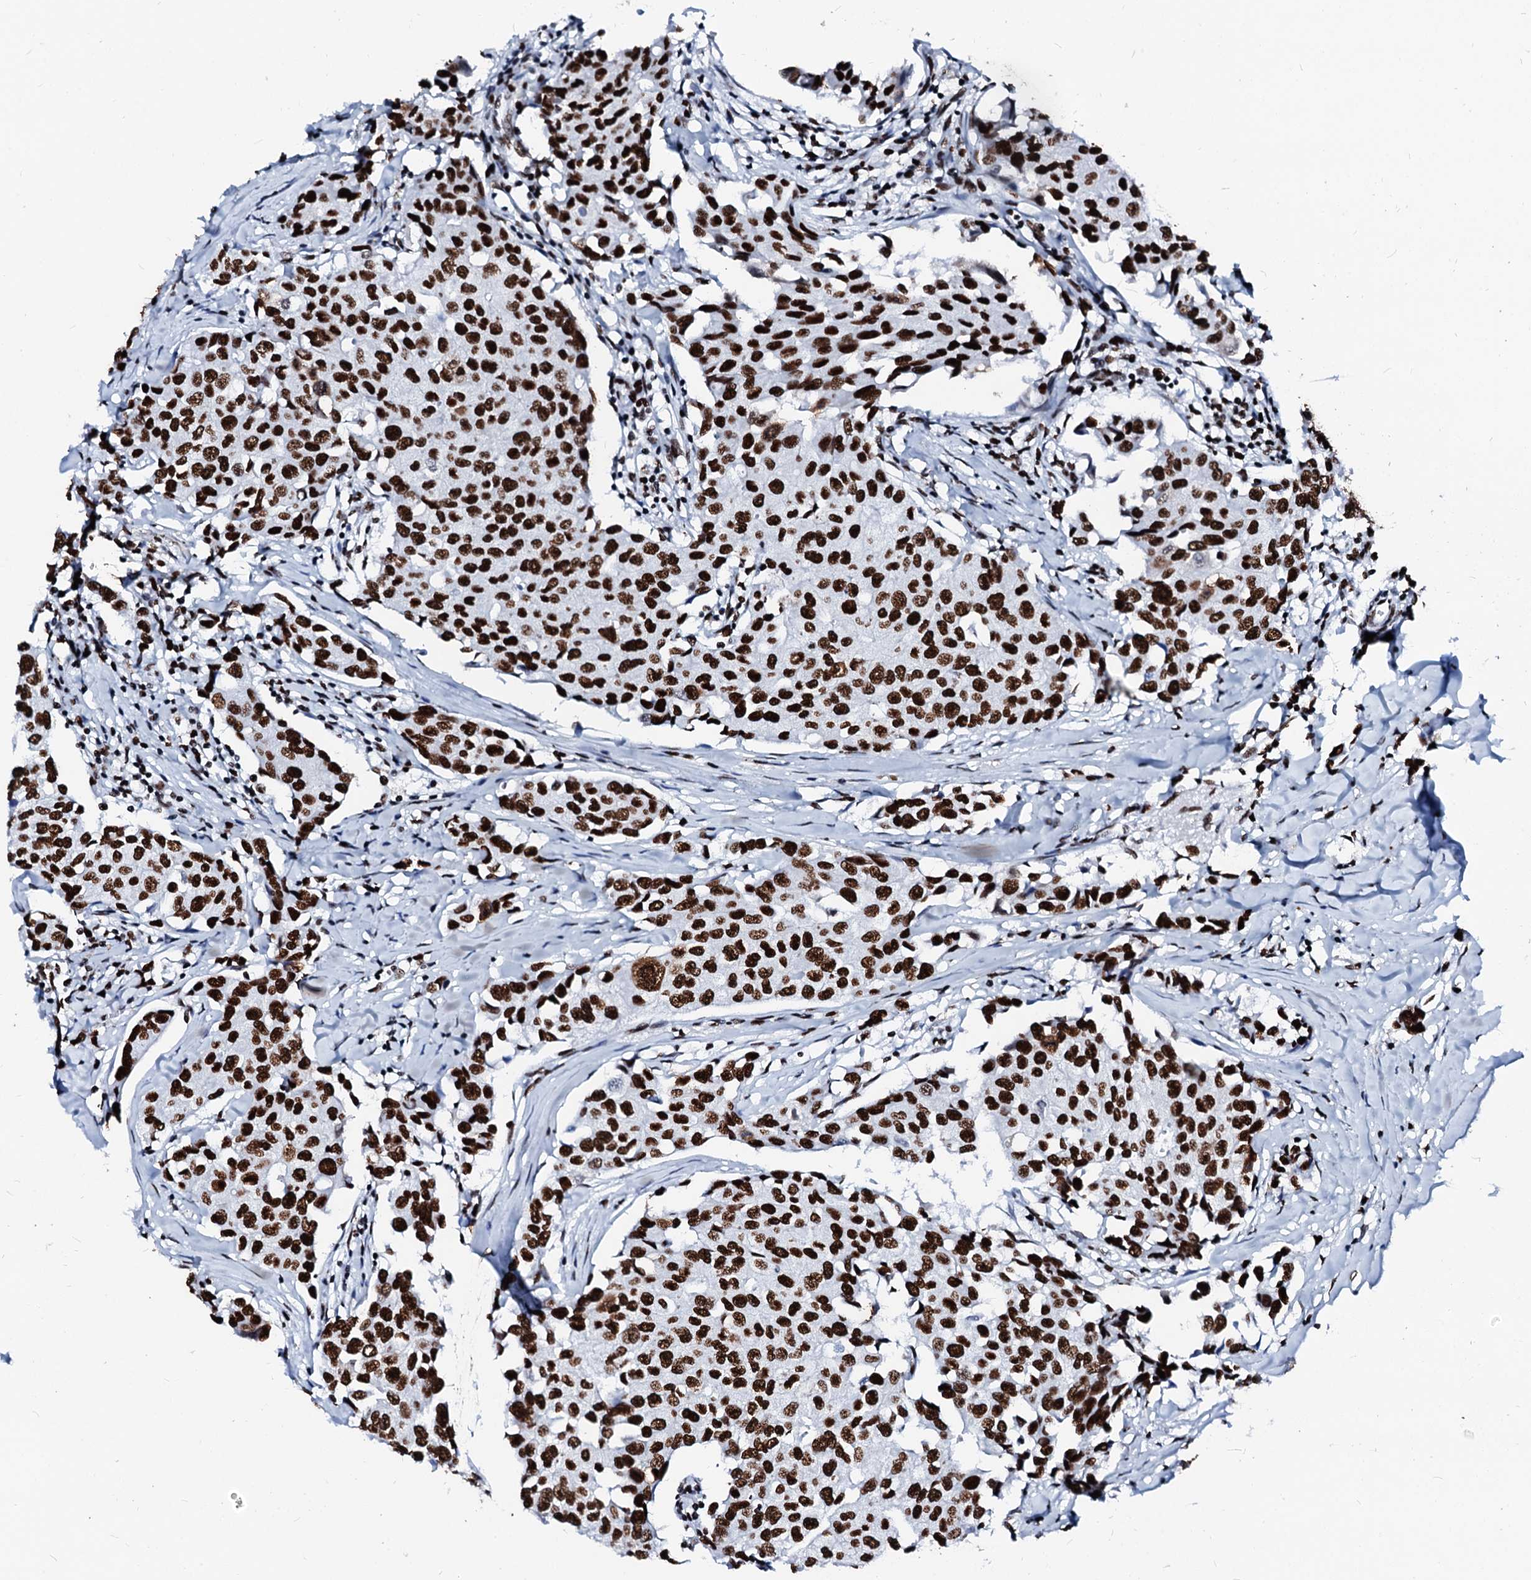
{"staining": {"intensity": "strong", "quantity": ">75%", "location": "nuclear"}, "tissue": "breast cancer", "cell_type": "Tumor cells", "image_type": "cancer", "snomed": [{"axis": "morphology", "description": "Duct carcinoma"}, {"axis": "topography", "description": "Breast"}], "caption": "A brown stain shows strong nuclear expression of a protein in breast cancer tumor cells.", "gene": "RALY", "patient": {"sex": "female", "age": 80}}